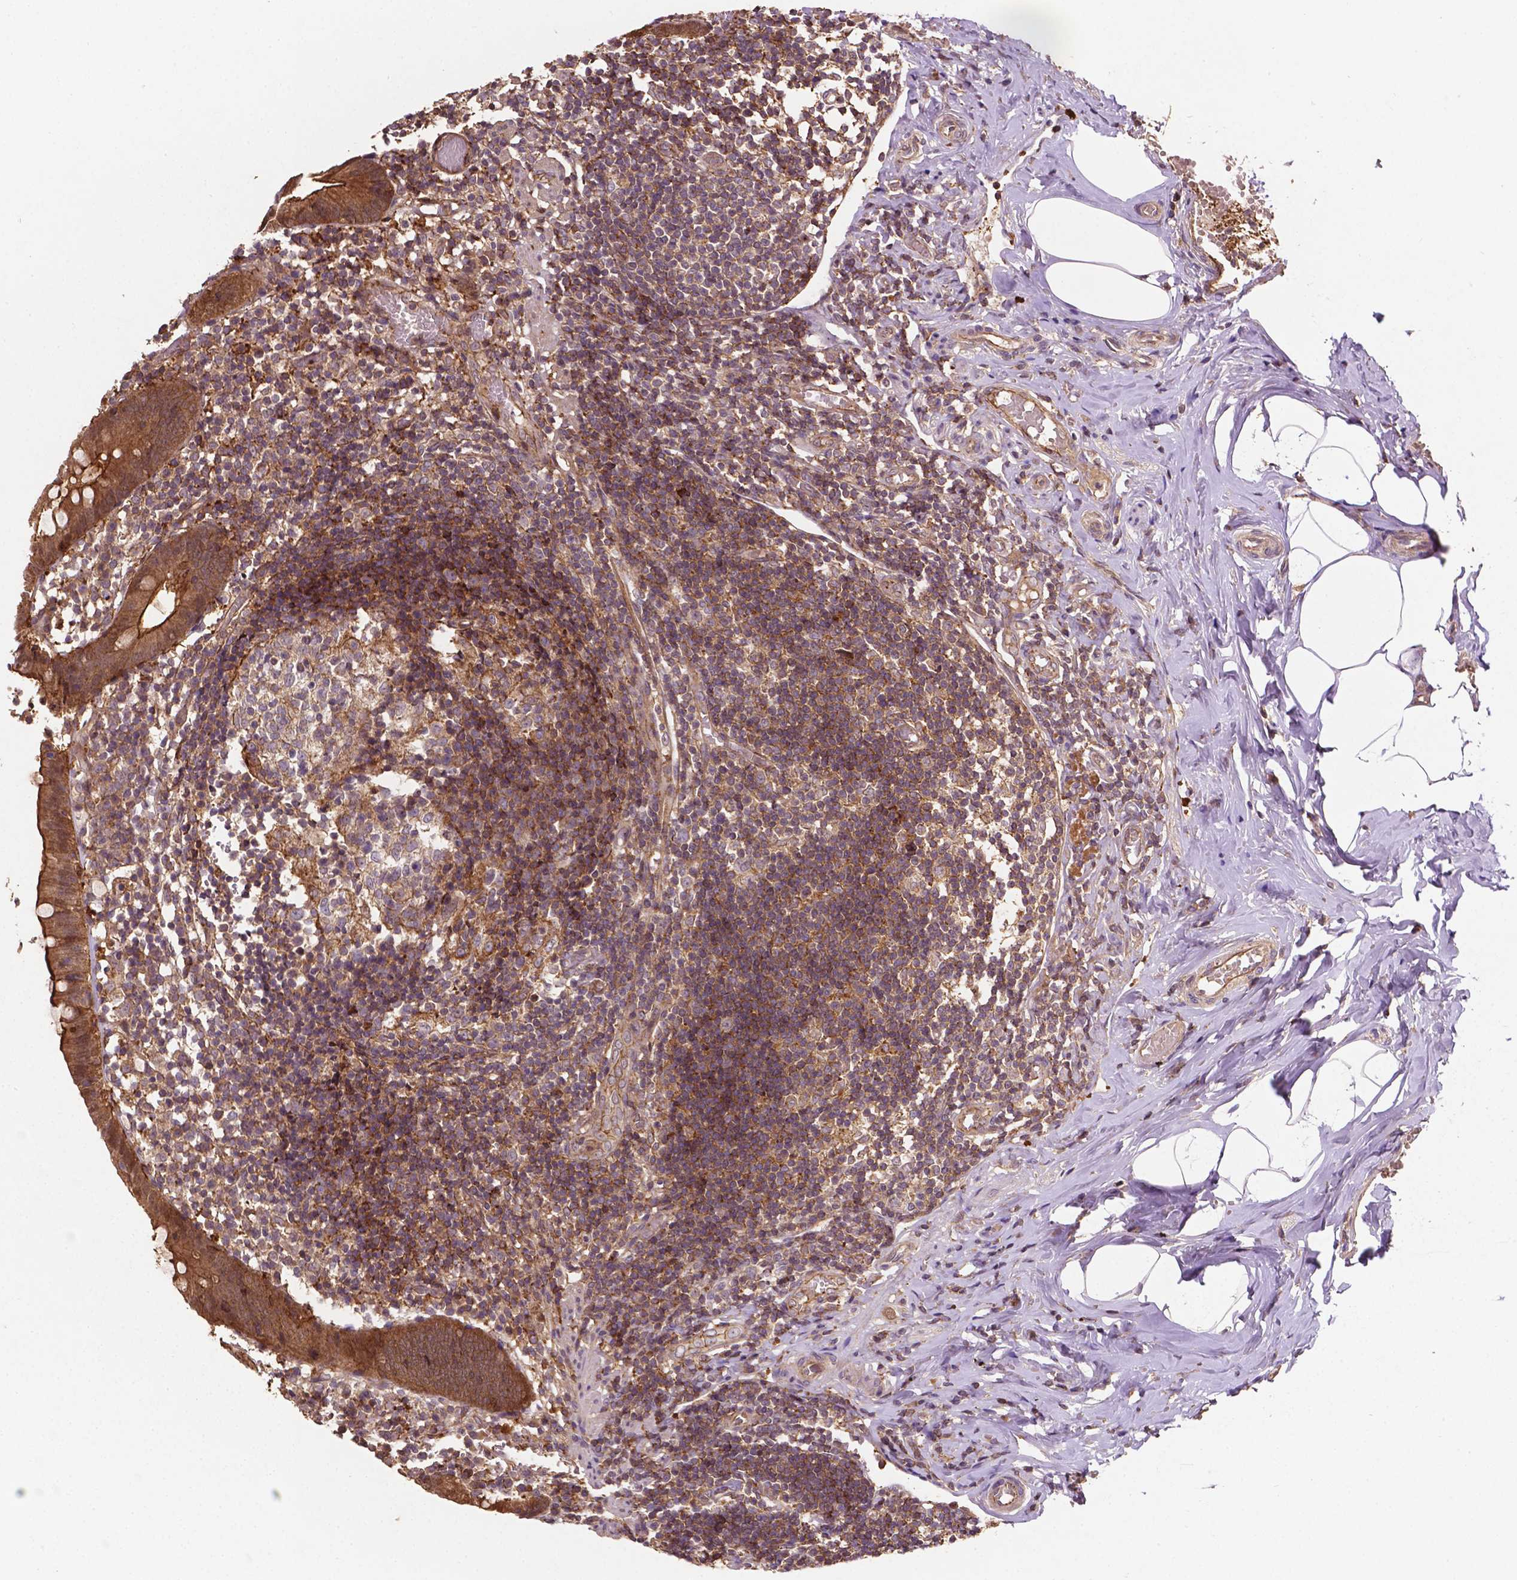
{"staining": {"intensity": "moderate", "quantity": ">75%", "location": "cytoplasmic/membranous"}, "tissue": "appendix", "cell_type": "Glandular cells", "image_type": "normal", "snomed": [{"axis": "morphology", "description": "Normal tissue, NOS"}, {"axis": "topography", "description": "Appendix"}], "caption": "This is an image of IHC staining of benign appendix, which shows moderate staining in the cytoplasmic/membranous of glandular cells.", "gene": "ZMYND19", "patient": {"sex": "female", "age": 32}}